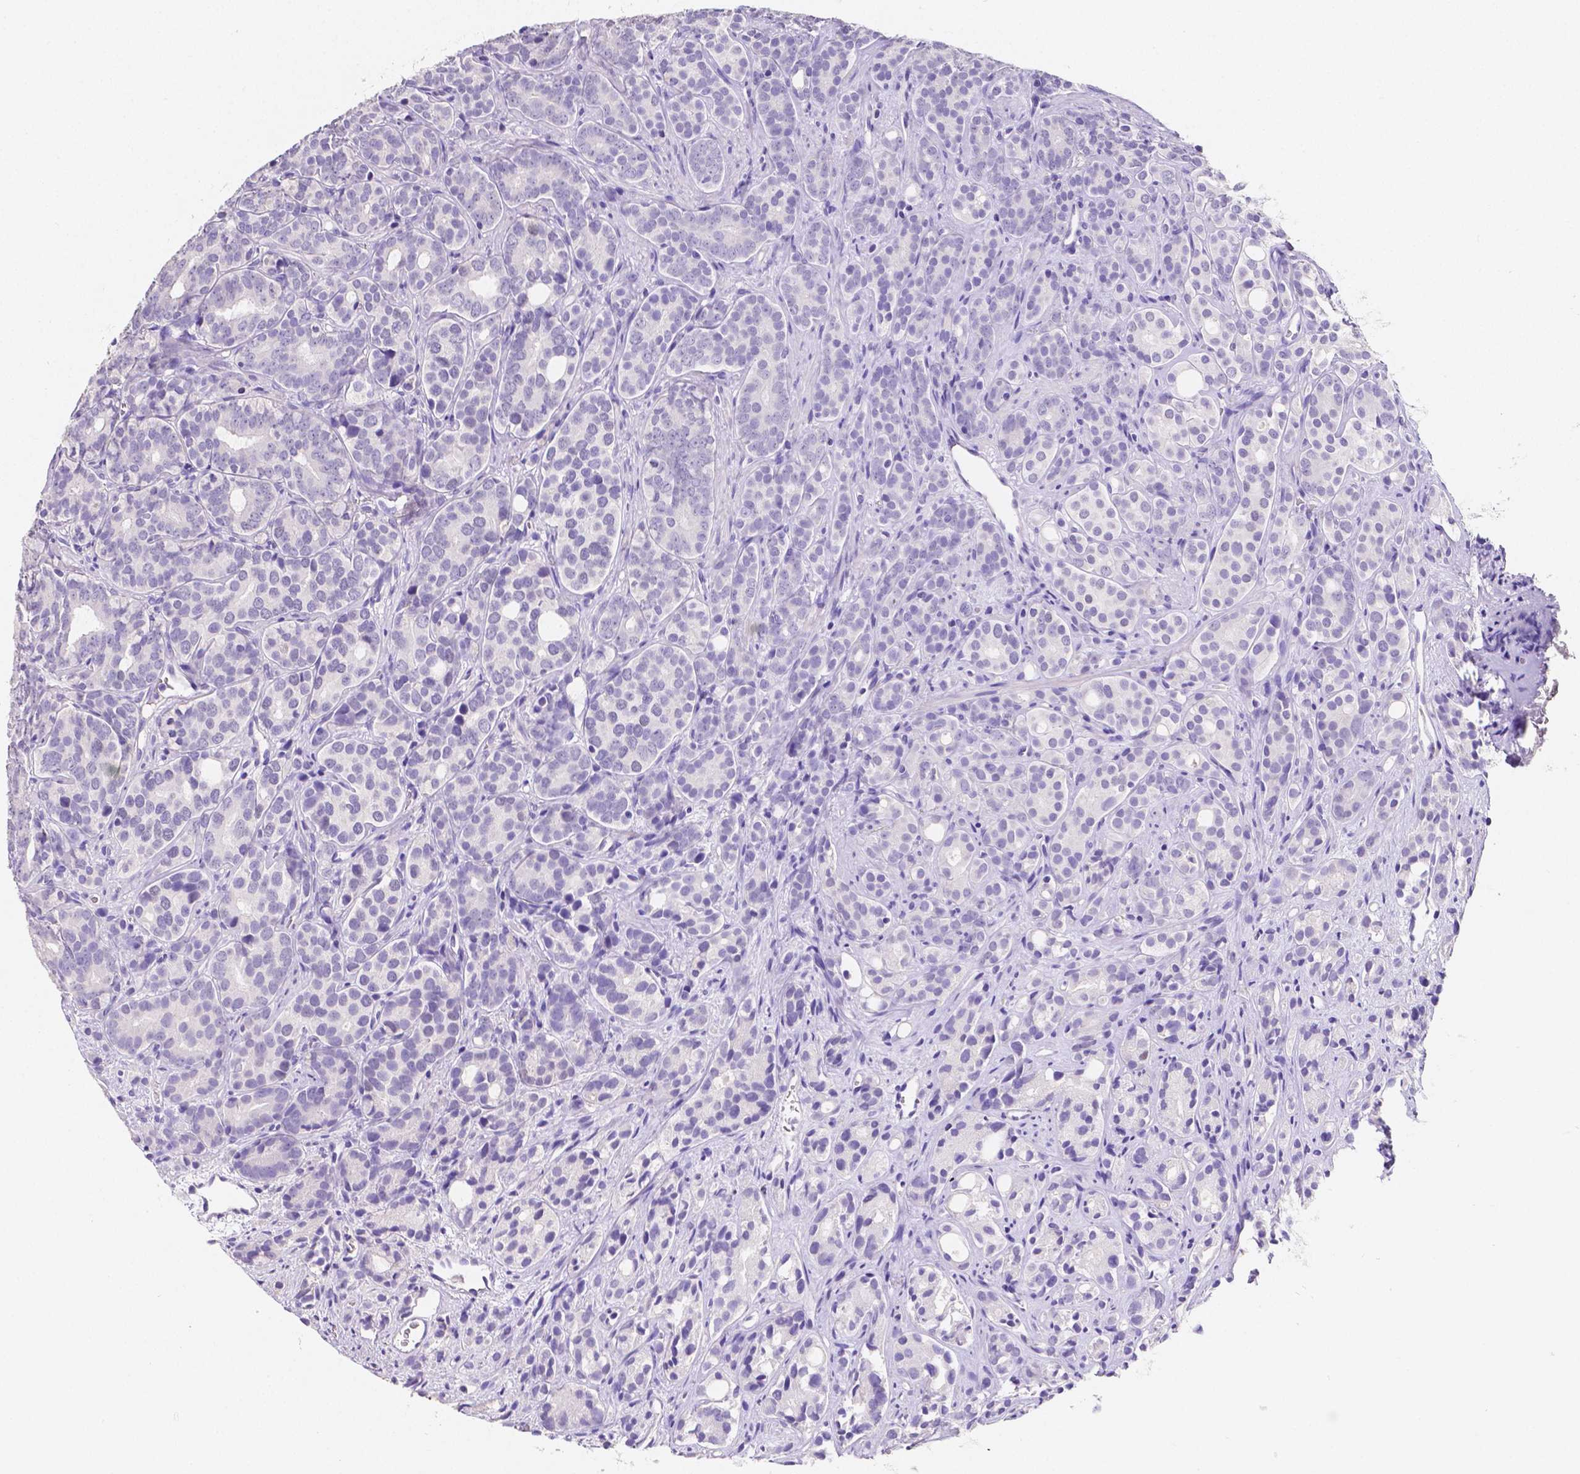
{"staining": {"intensity": "negative", "quantity": "none", "location": "none"}, "tissue": "prostate cancer", "cell_type": "Tumor cells", "image_type": "cancer", "snomed": [{"axis": "morphology", "description": "Adenocarcinoma, High grade"}, {"axis": "topography", "description": "Prostate"}], "caption": "Protein analysis of high-grade adenocarcinoma (prostate) exhibits no significant positivity in tumor cells.", "gene": "SATB2", "patient": {"sex": "male", "age": 84}}